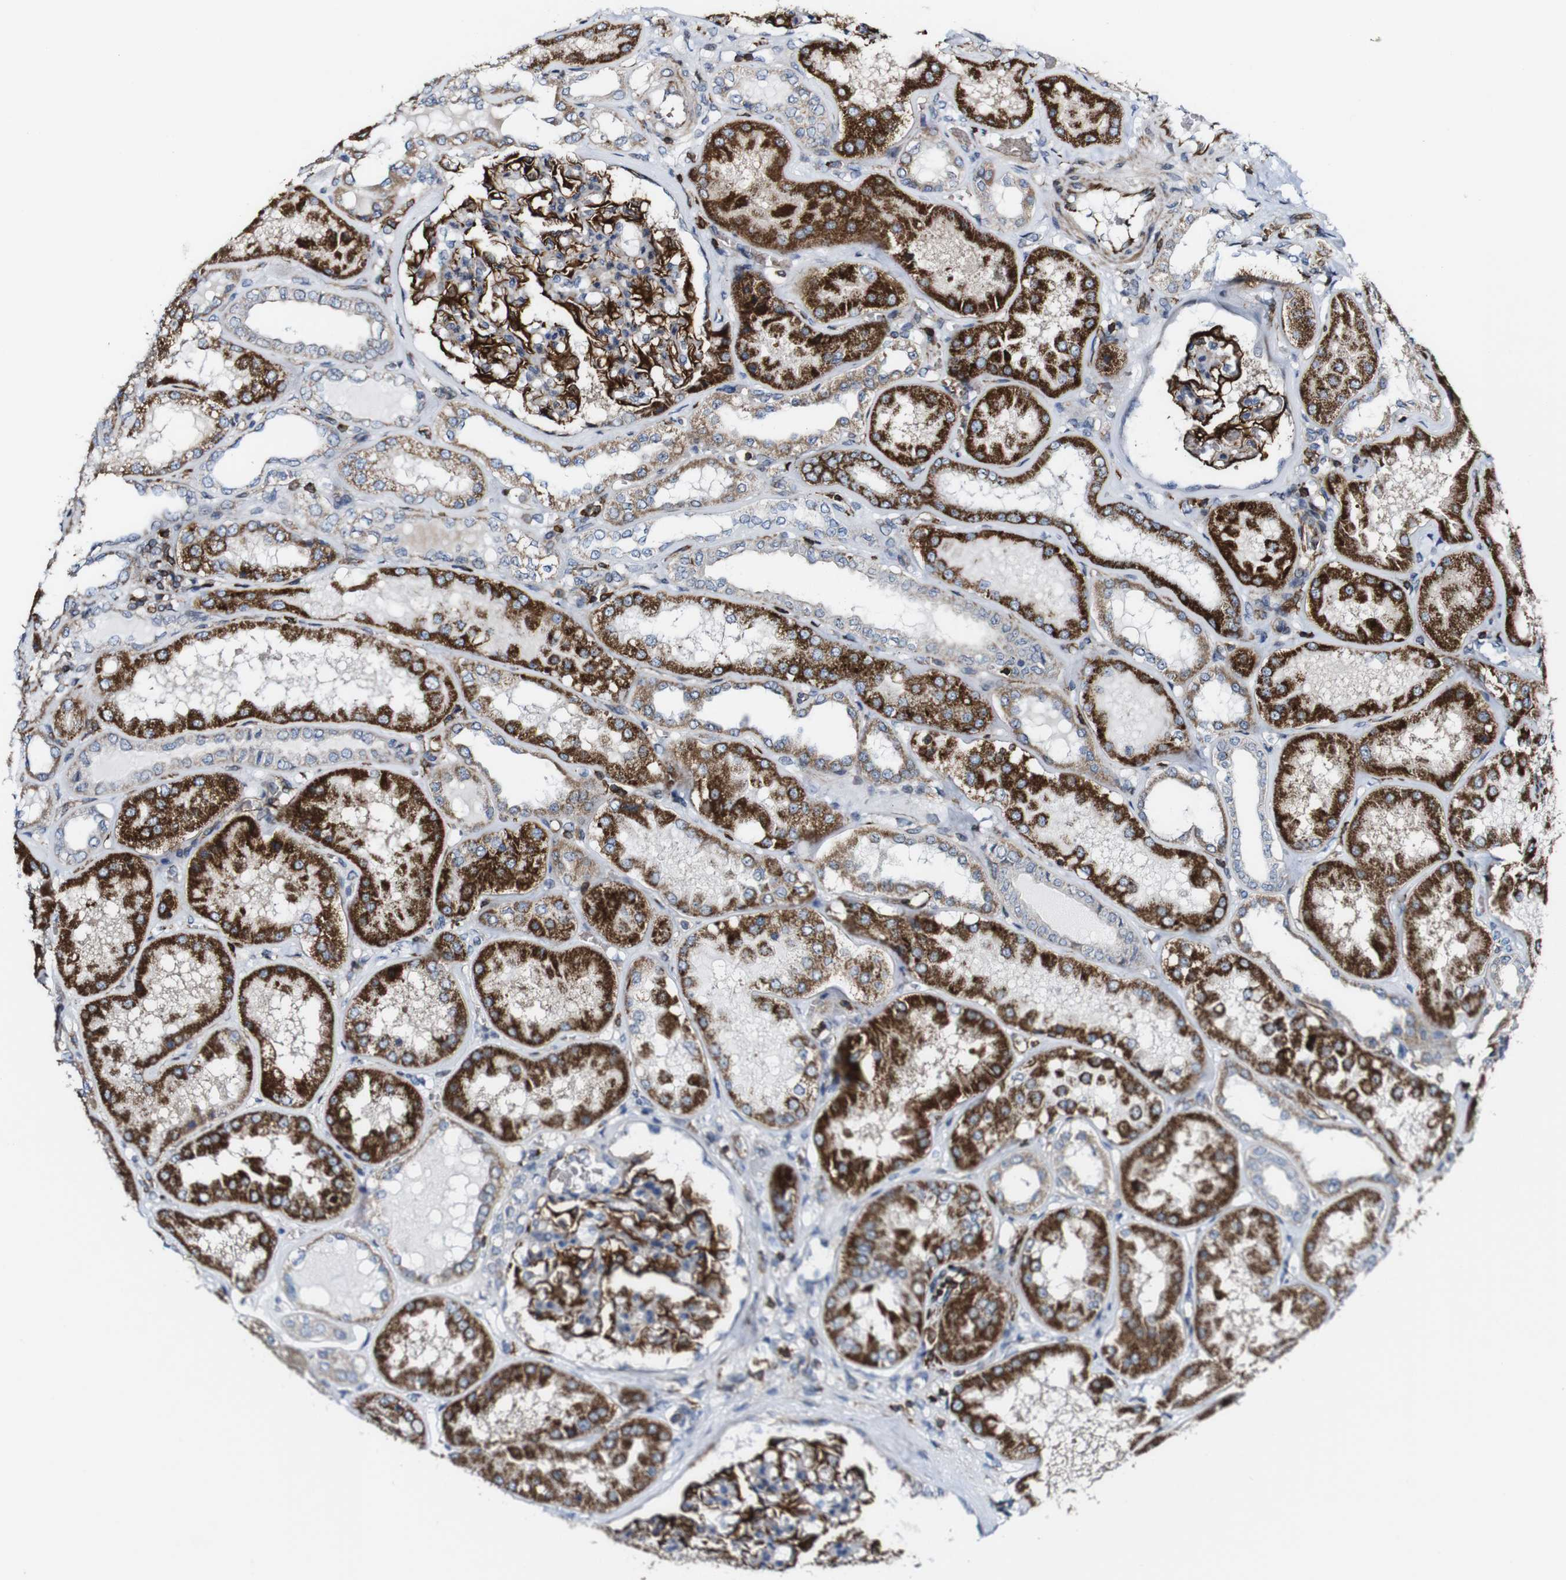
{"staining": {"intensity": "strong", "quantity": "25%-75%", "location": "cytoplasmic/membranous"}, "tissue": "kidney", "cell_type": "Cells in glomeruli", "image_type": "normal", "snomed": [{"axis": "morphology", "description": "Normal tissue, NOS"}, {"axis": "topography", "description": "Kidney"}], "caption": "Cells in glomeruli reveal strong cytoplasmic/membranous expression in about 25%-75% of cells in unremarkable kidney.", "gene": "JAK2", "patient": {"sex": "female", "age": 56}}